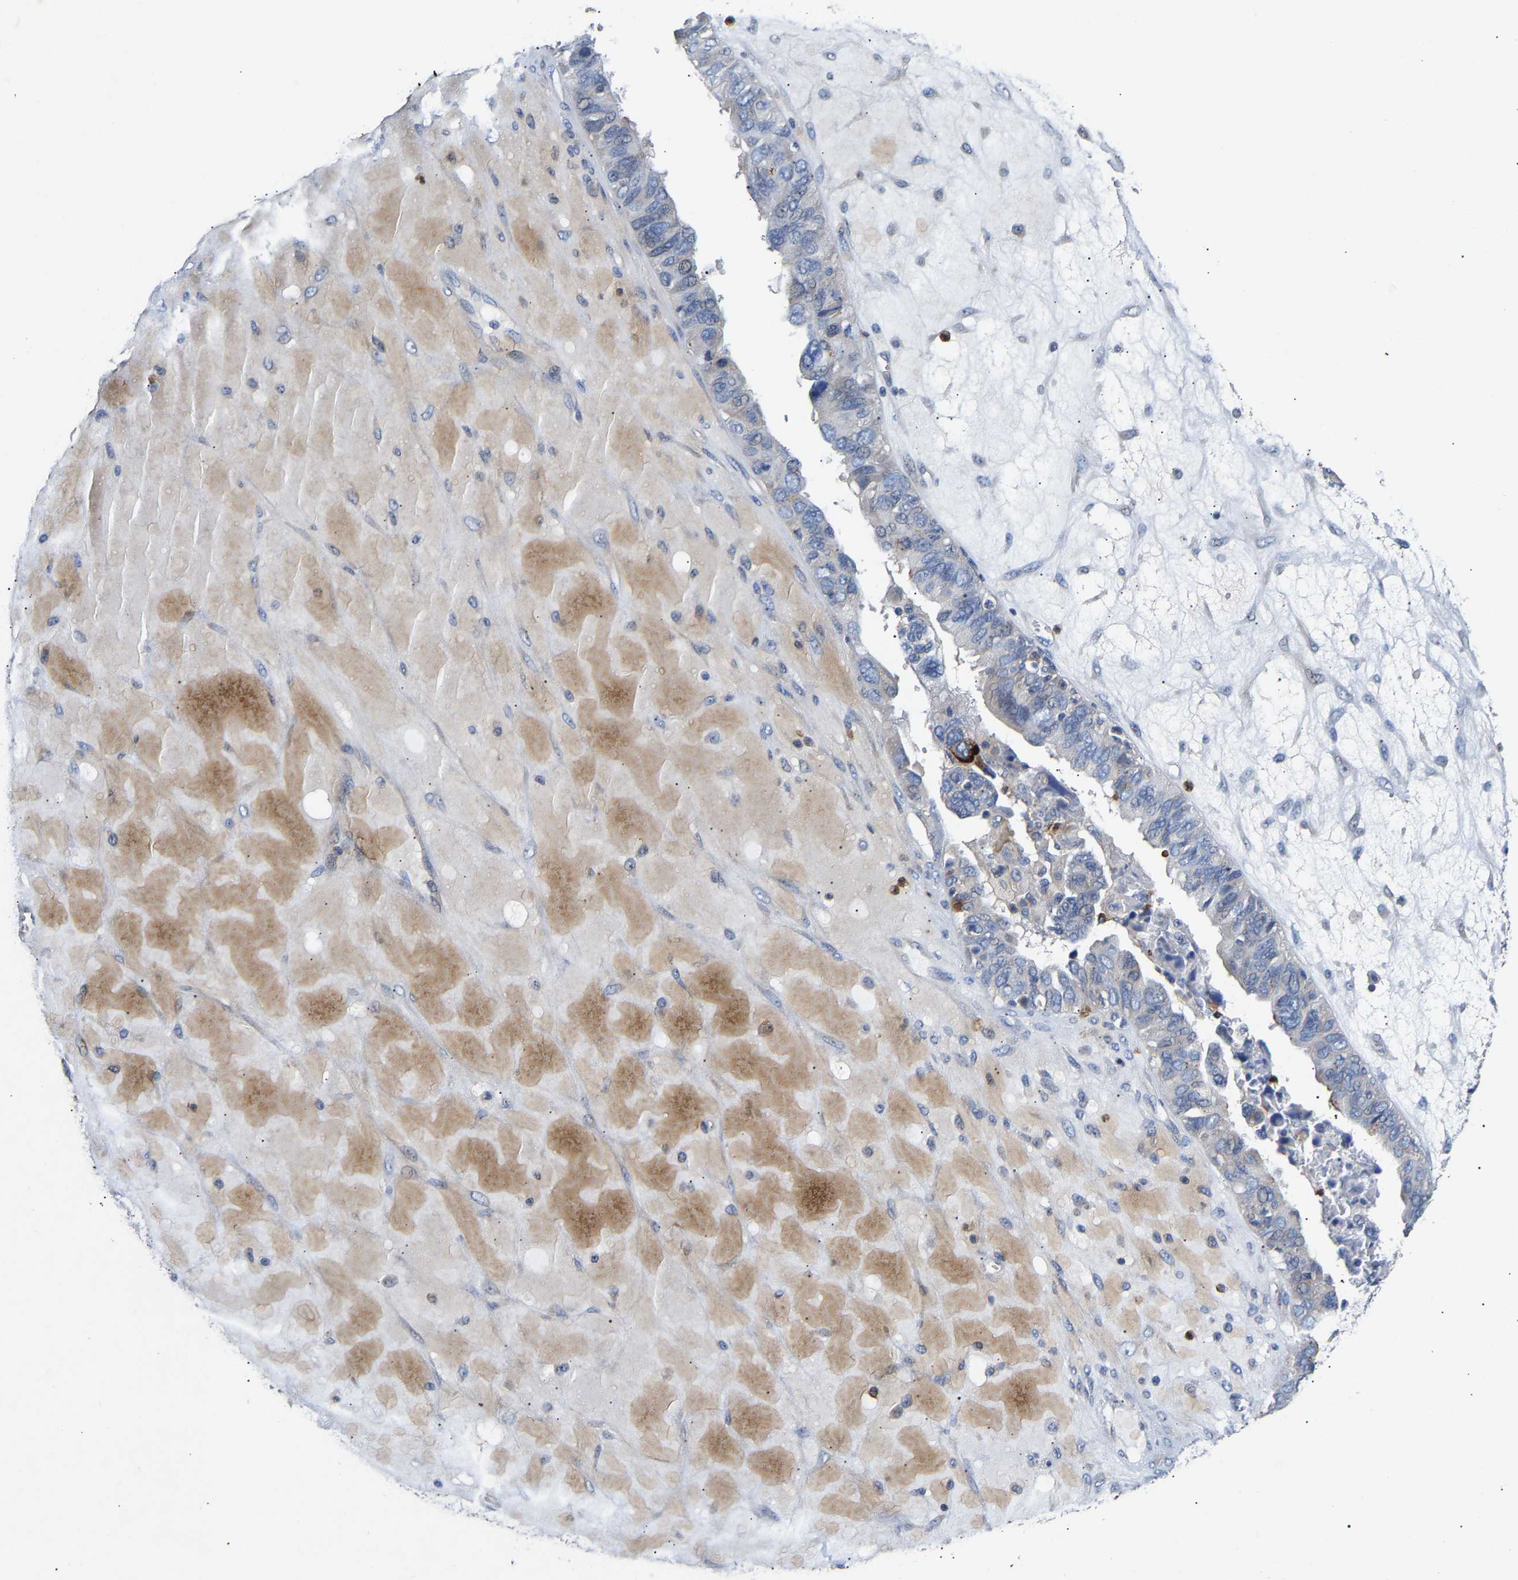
{"staining": {"intensity": "negative", "quantity": "none", "location": "none"}, "tissue": "ovarian cancer", "cell_type": "Tumor cells", "image_type": "cancer", "snomed": [{"axis": "morphology", "description": "Cystadenocarcinoma, serous, NOS"}, {"axis": "topography", "description": "Ovary"}], "caption": "Immunohistochemistry (IHC) micrograph of ovarian cancer (serous cystadenocarcinoma) stained for a protein (brown), which exhibits no expression in tumor cells.", "gene": "CCDC171", "patient": {"sex": "female", "age": 79}}